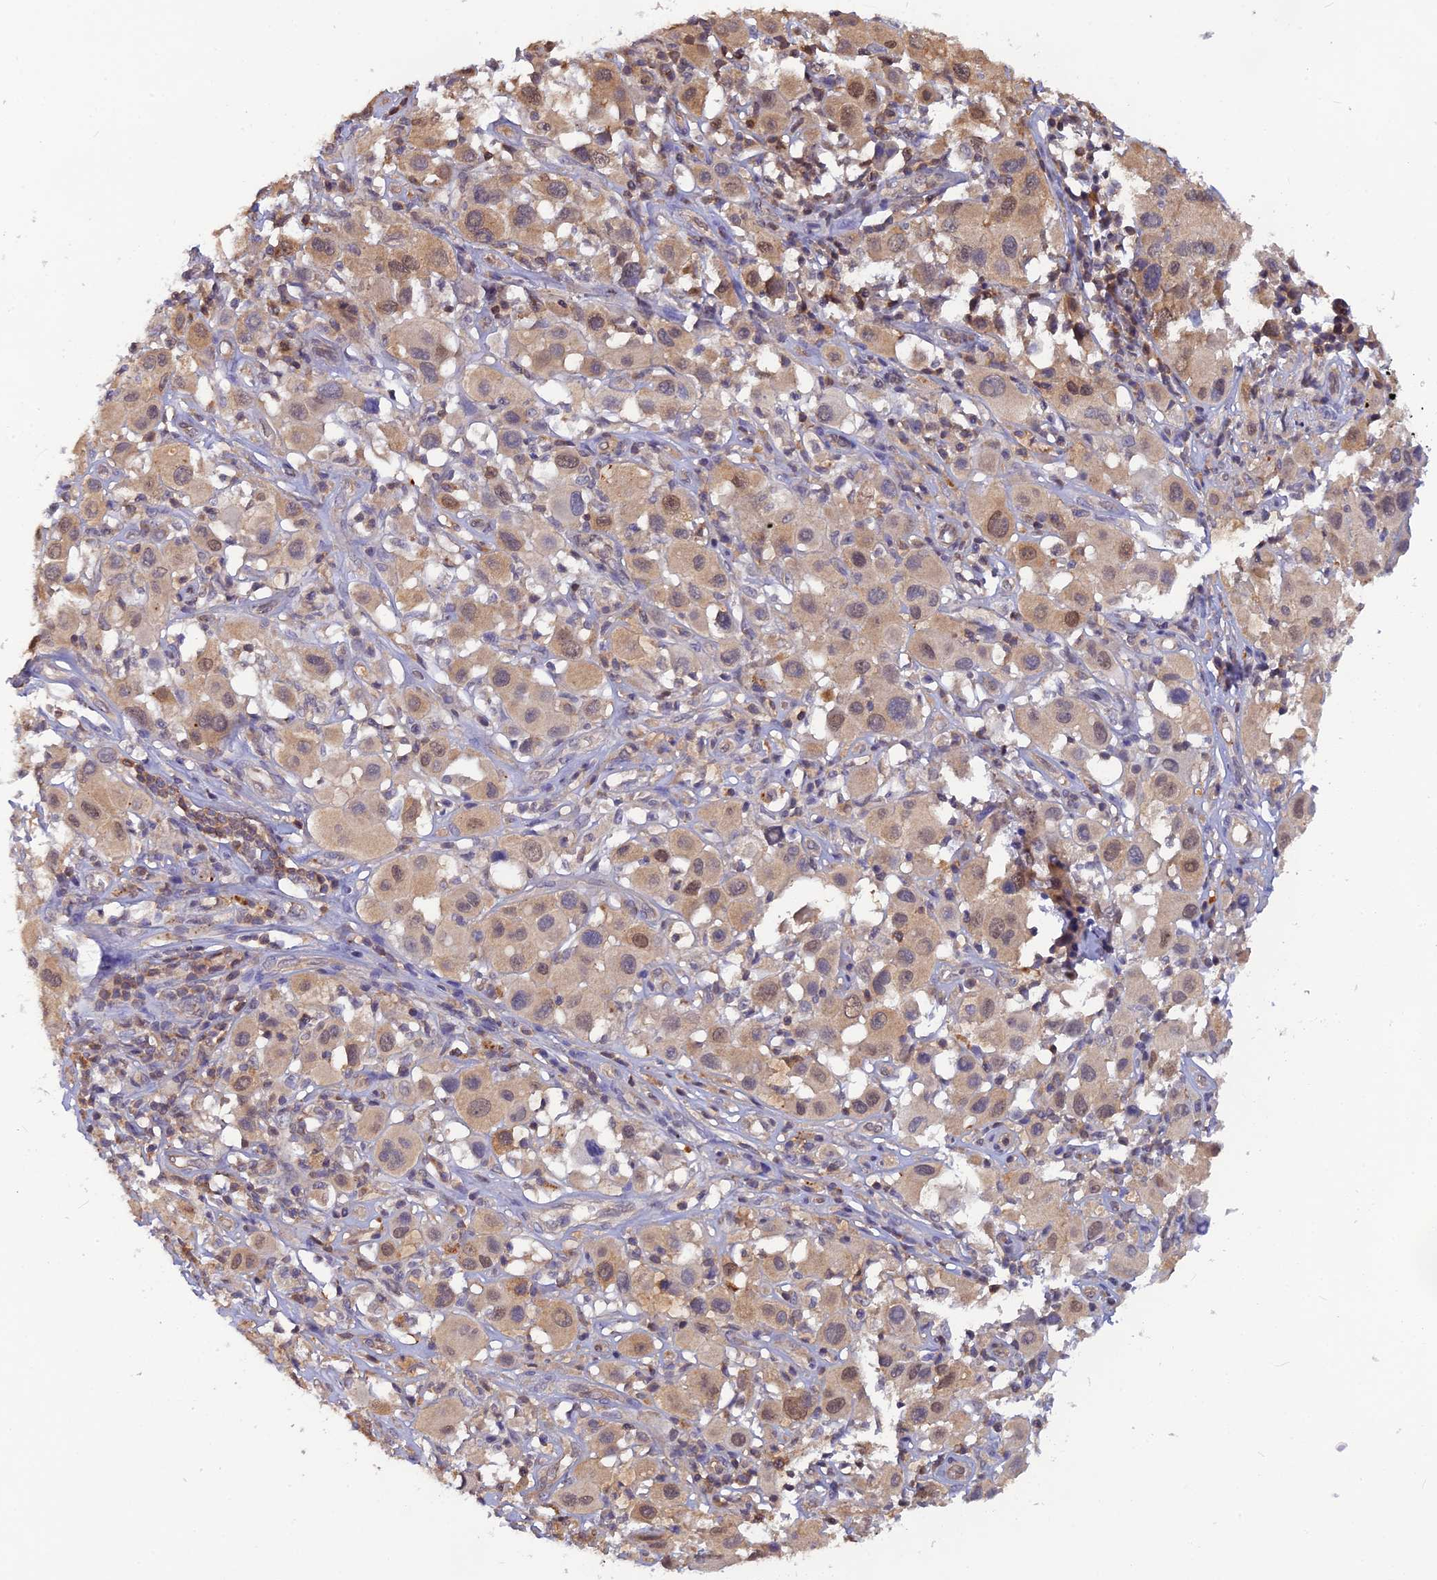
{"staining": {"intensity": "moderate", "quantity": "25%-75%", "location": "cytoplasmic/membranous,nuclear"}, "tissue": "melanoma", "cell_type": "Tumor cells", "image_type": "cancer", "snomed": [{"axis": "morphology", "description": "Malignant melanoma, Metastatic site"}, {"axis": "topography", "description": "Skin"}], "caption": "Moderate cytoplasmic/membranous and nuclear staining for a protein is seen in about 25%-75% of tumor cells of malignant melanoma (metastatic site) using immunohistochemistry.", "gene": "HINT1", "patient": {"sex": "male", "age": 41}}